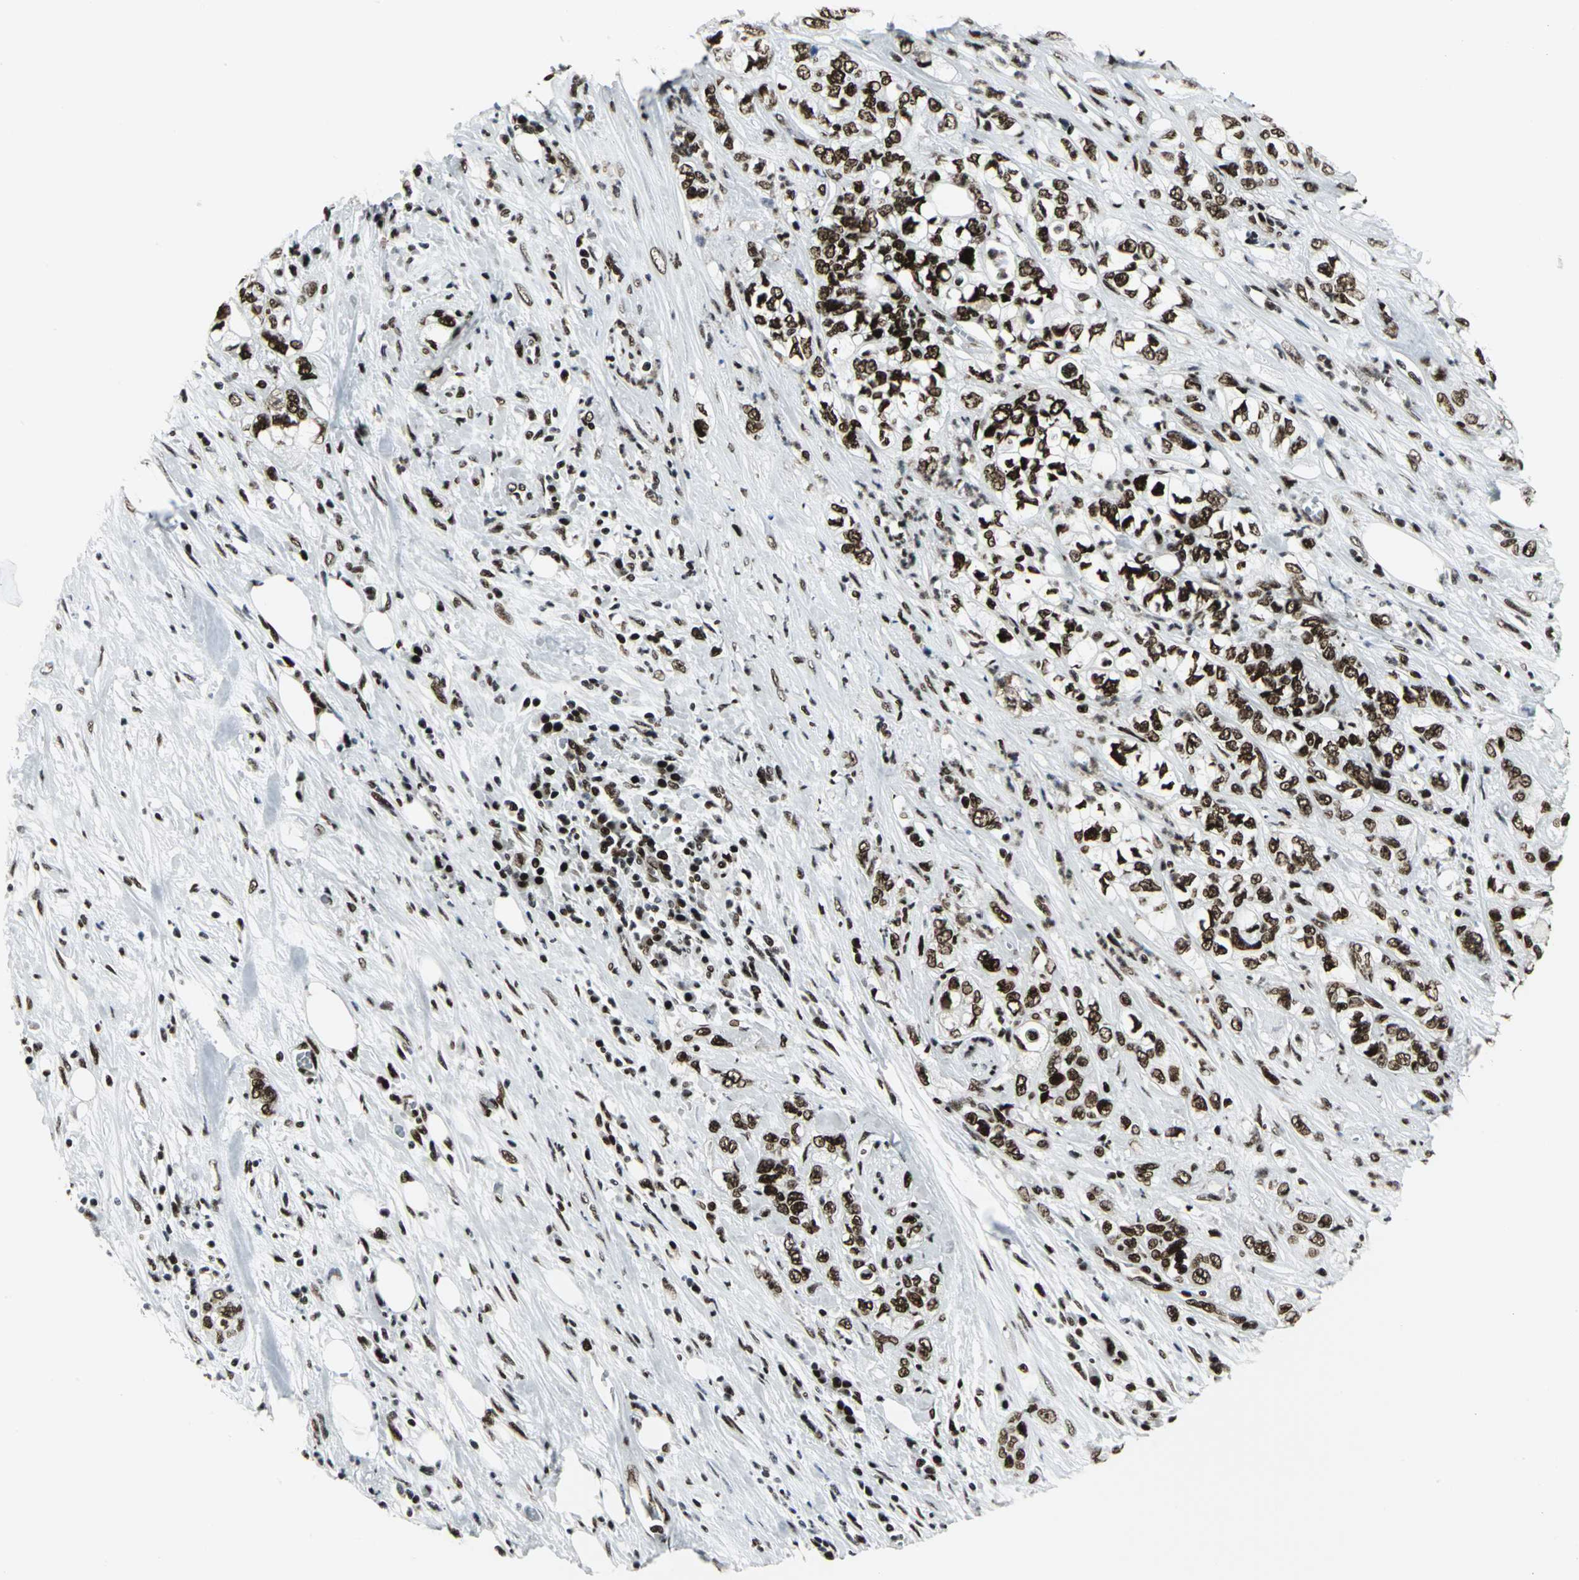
{"staining": {"intensity": "strong", "quantity": ">75%", "location": "nuclear"}, "tissue": "pancreatic cancer", "cell_type": "Tumor cells", "image_type": "cancer", "snomed": [{"axis": "morphology", "description": "Adenocarcinoma, NOS"}, {"axis": "topography", "description": "Pancreas"}], "caption": "This photomicrograph shows pancreatic adenocarcinoma stained with IHC to label a protein in brown. The nuclear of tumor cells show strong positivity for the protein. Nuclei are counter-stained blue.", "gene": "SMARCA4", "patient": {"sex": "male", "age": 70}}